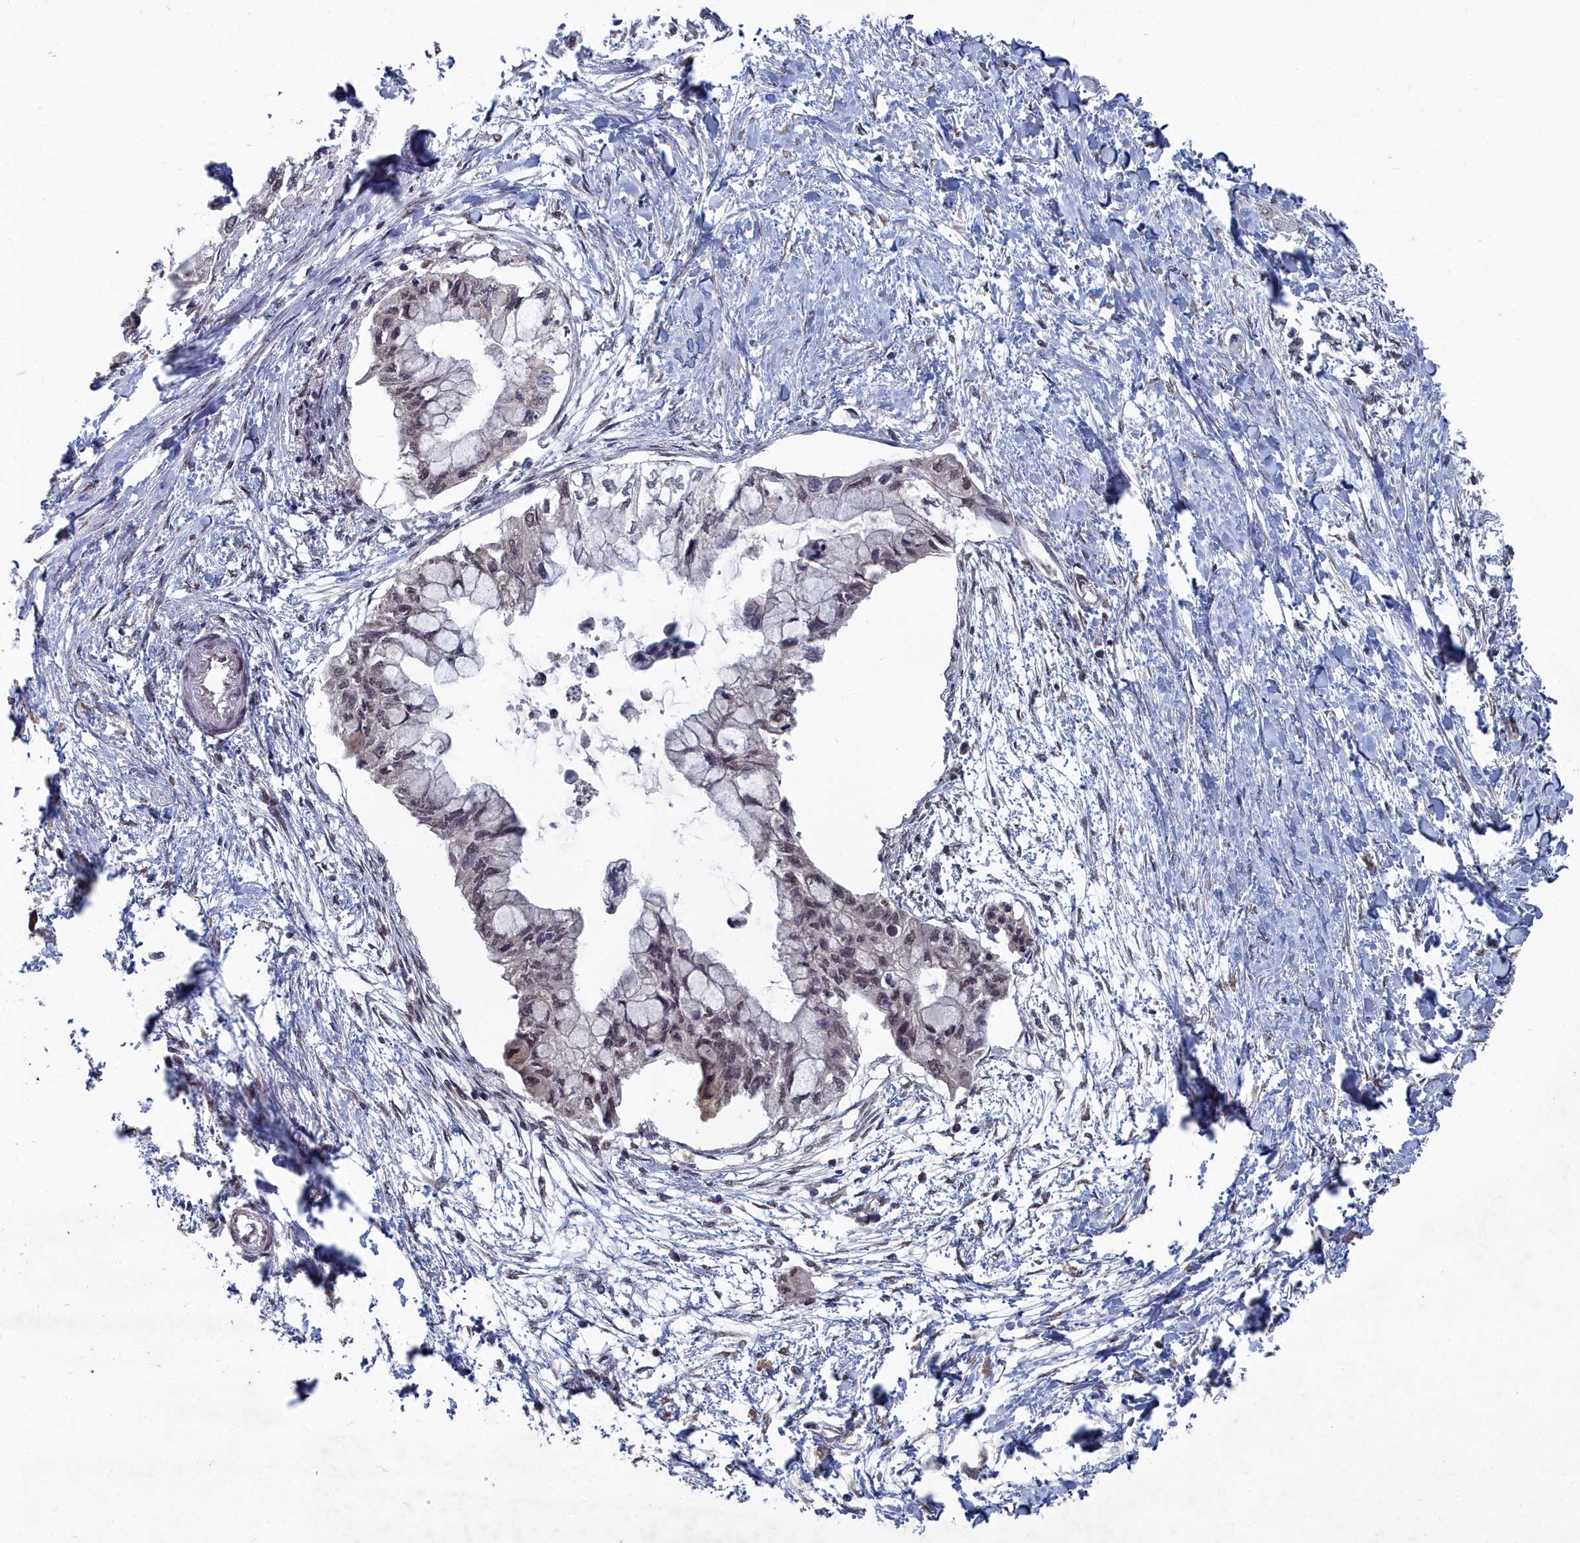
{"staining": {"intensity": "weak", "quantity": "25%-75%", "location": "nuclear"}, "tissue": "pancreatic cancer", "cell_type": "Tumor cells", "image_type": "cancer", "snomed": [{"axis": "morphology", "description": "Adenocarcinoma, NOS"}, {"axis": "topography", "description": "Pancreas"}], "caption": "Pancreatic cancer (adenocarcinoma) stained for a protein (brown) exhibits weak nuclear positive positivity in approximately 25%-75% of tumor cells.", "gene": "CCNP", "patient": {"sex": "male", "age": 48}}